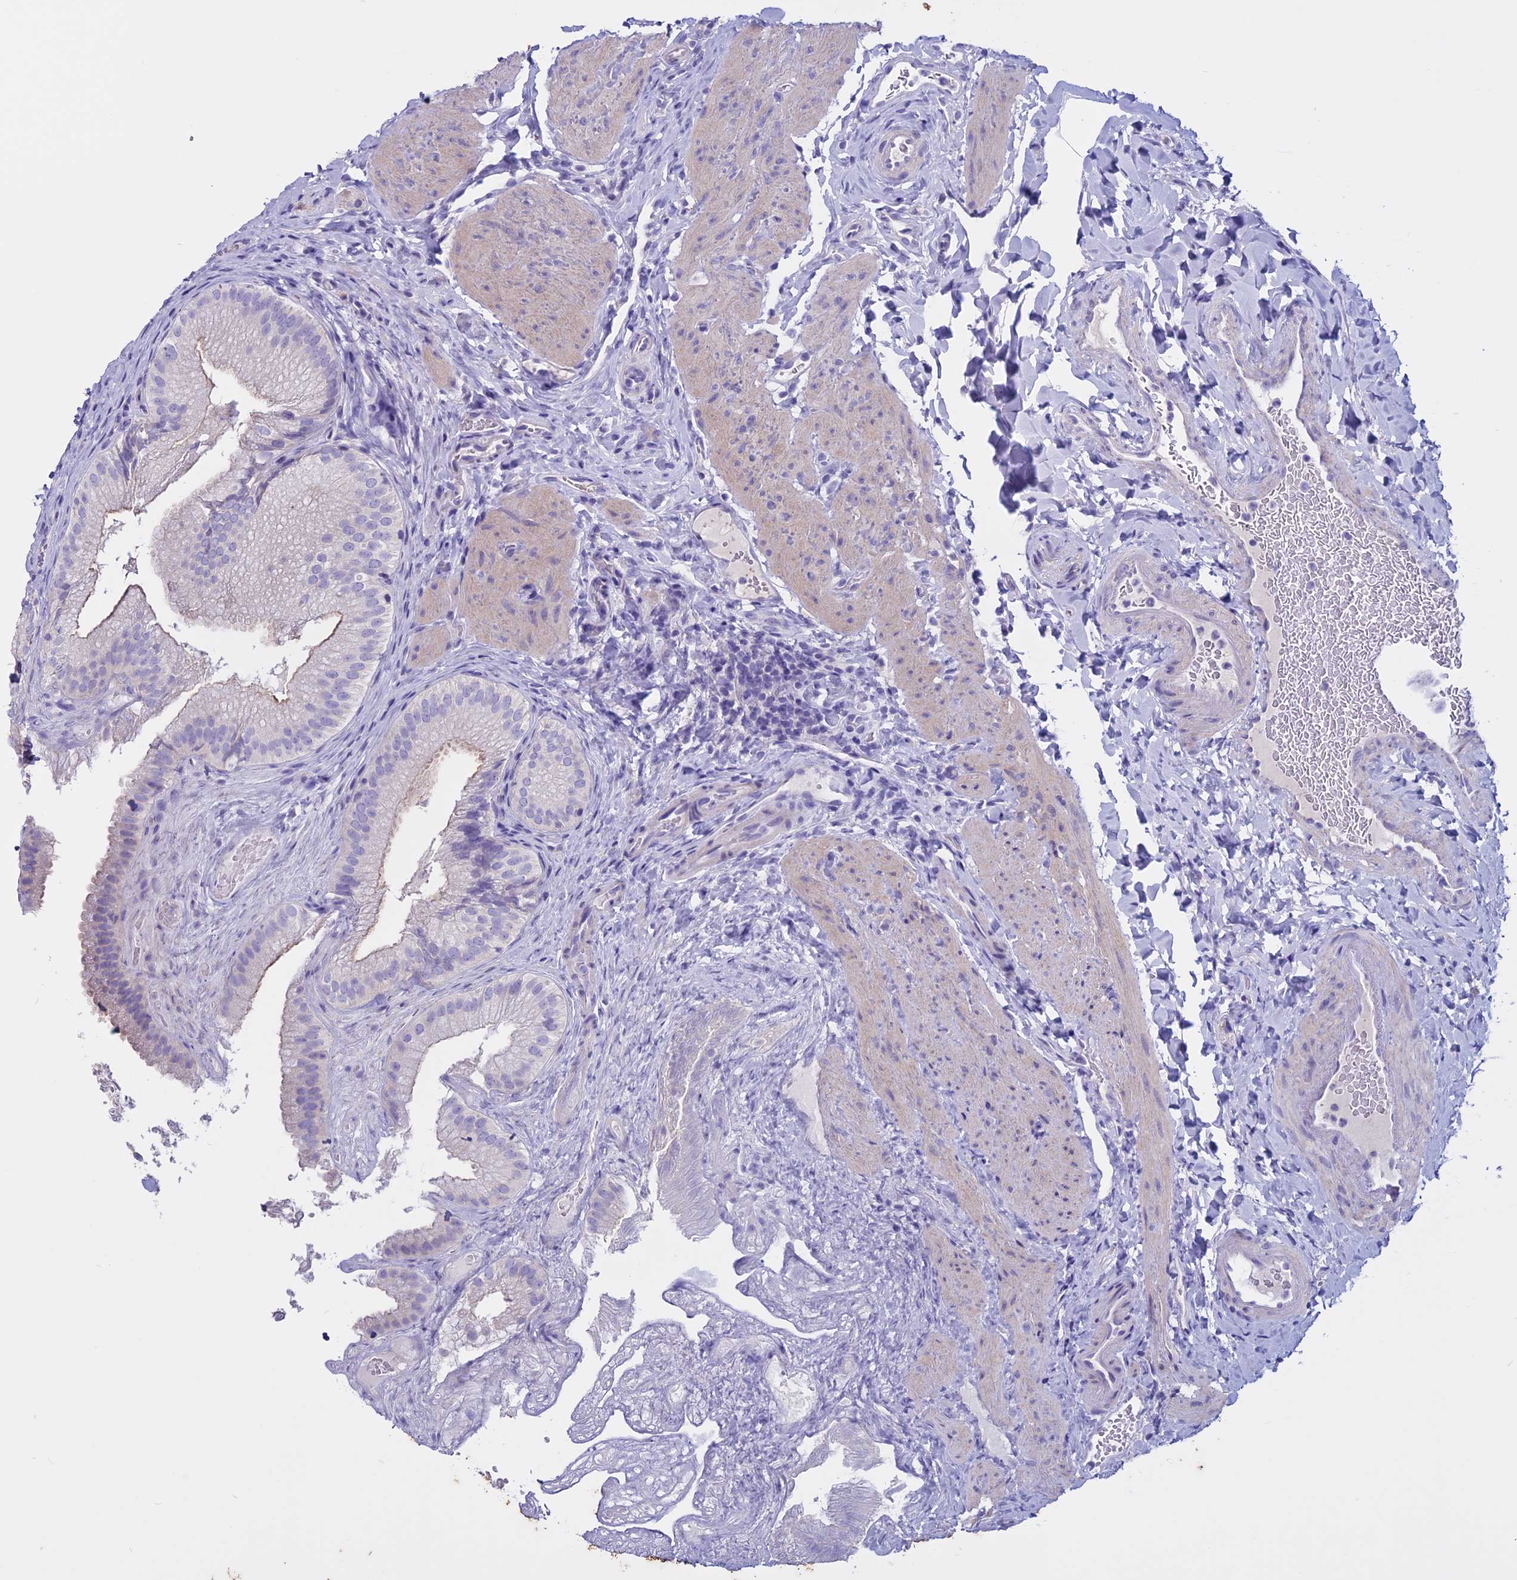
{"staining": {"intensity": "moderate", "quantity": "<25%", "location": "cytoplasmic/membranous"}, "tissue": "gallbladder", "cell_type": "Glandular cells", "image_type": "normal", "snomed": [{"axis": "morphology", "description": "Normal tissue, NOS"}, {"axis": "topography", "description": "Gallbladder"}], "caption": "An IHC image of unremarkable tissue is shown. Protein staining in brown labels moderate cytoplasmic/membranous positivity in gallbladder within glandular cells.", "gene": "CLEC2L", "patient": {"sex": "female", "age": 30}}